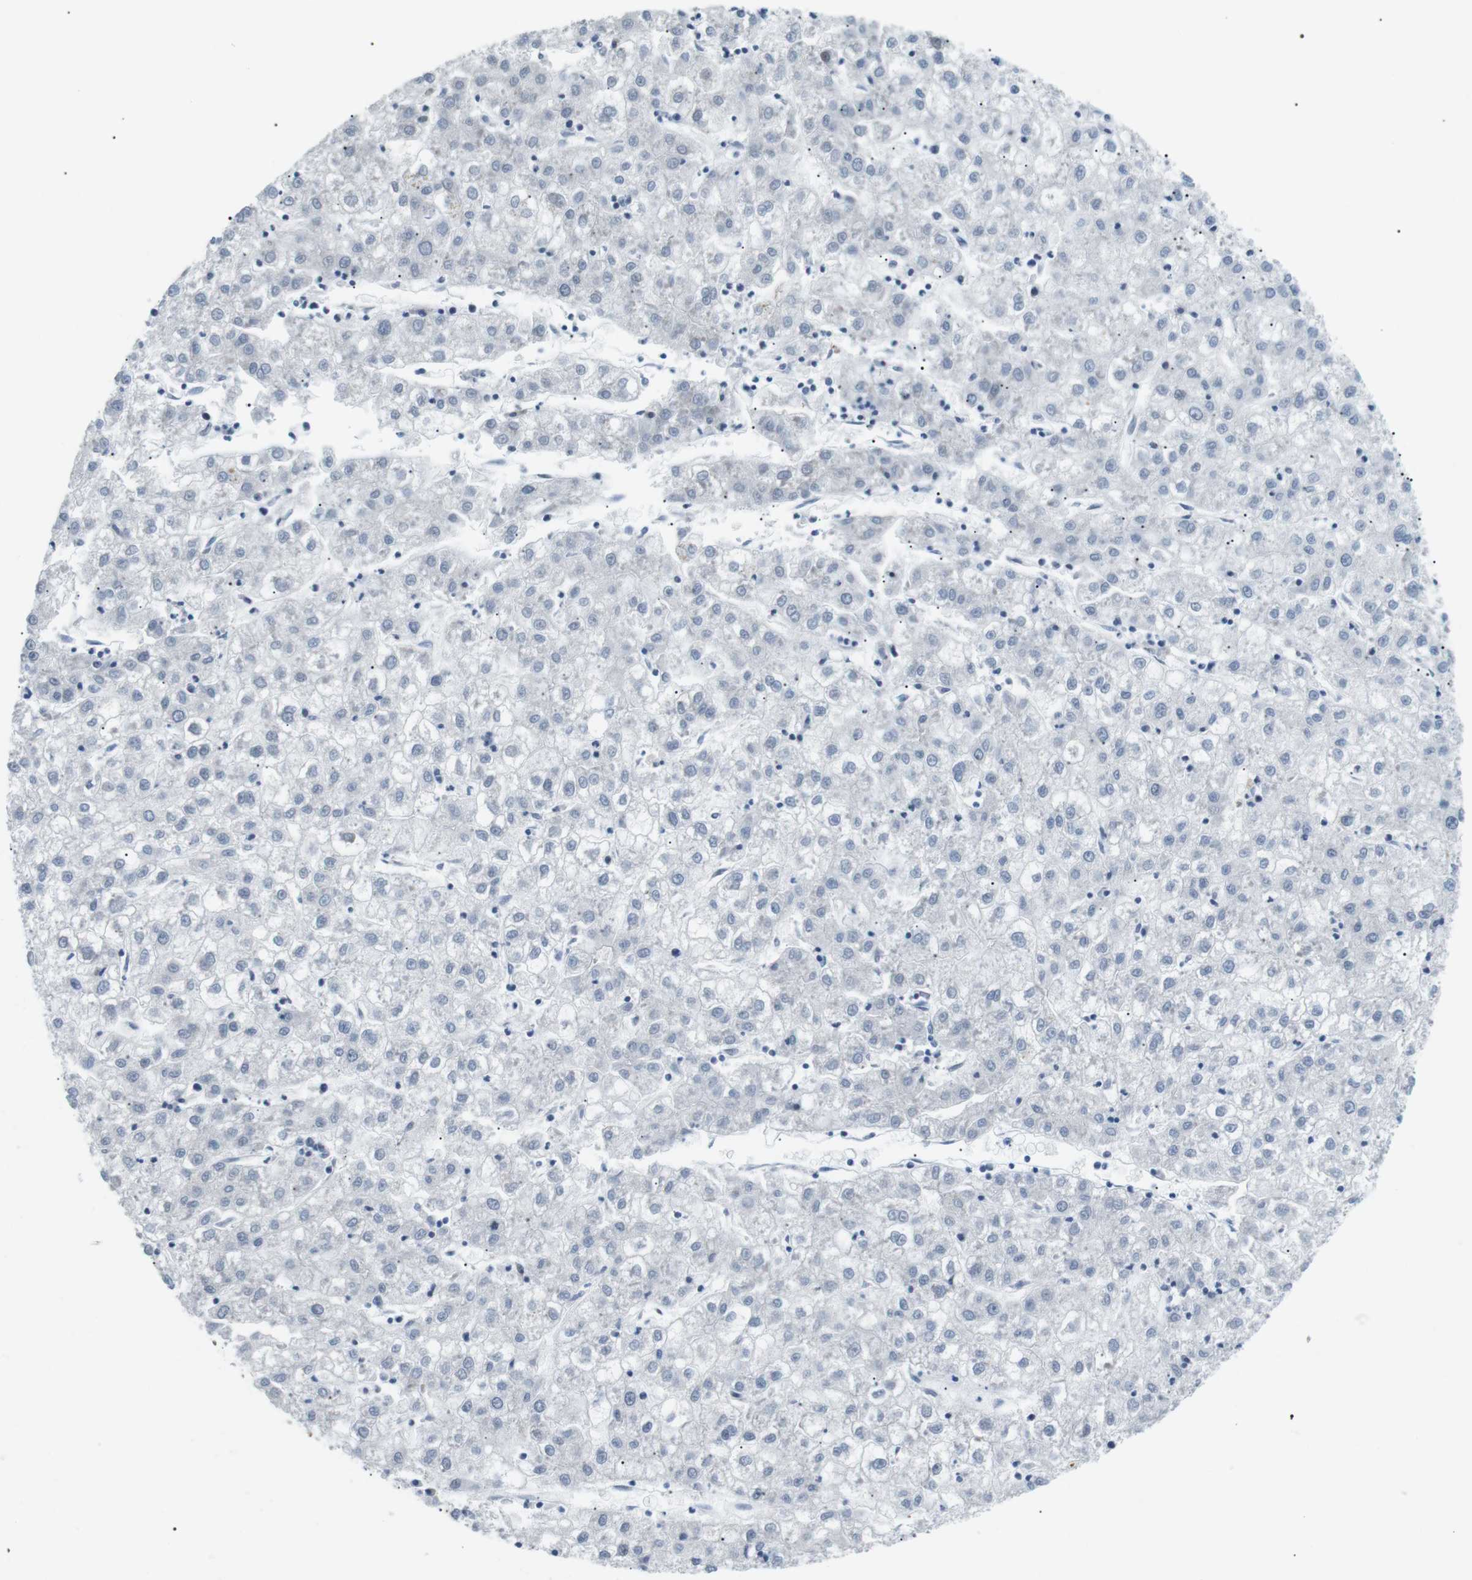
{"staining": {"intensity": "negative", "quantity": "none", "location": "none"}, "tissue": "liver cancer", "cell_type": "Tumor cells", "image_type": "cancer", "snomed": [{"axis": "morphology", "description": "Carcinoma, Hepatocellular, NOS"}, {"axis": "topography", "description": "Liver"}], "caption": "Liver hepatocellular carcinoma stained for a protein using IHC displays no staining tumor cells.", "gene": "CDC27", "patient": {"sex": "male", "age": 72}}